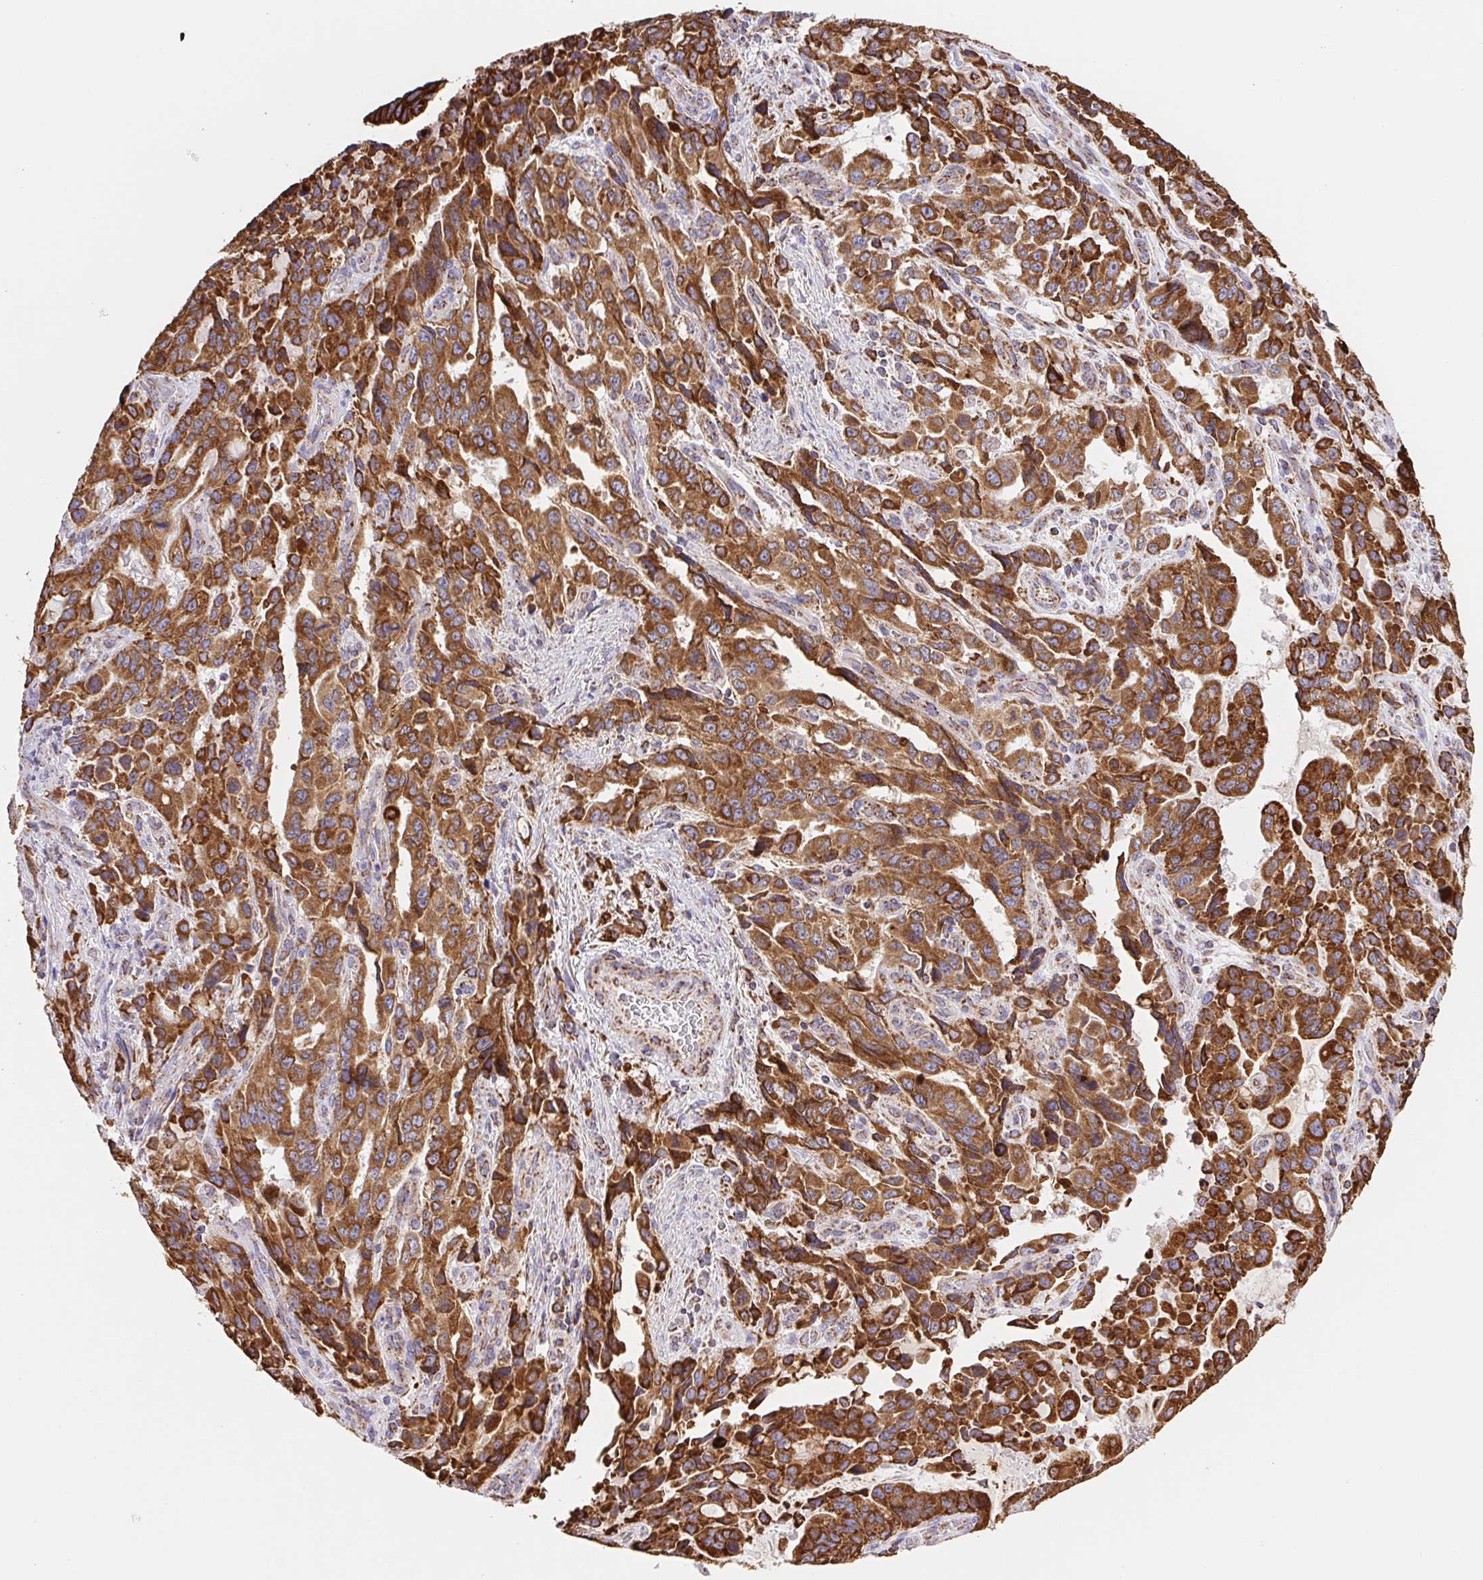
{"staining": {"intensity": "strong", "quantity": ">75%", "location": "cytoplasmic/membranous"}, "tissue": "stomach cancer", "cell_type": "Tumor cells", "image_type": "cancer", "snomed": [{"axis": "morphology", "description": "Adenocarcinoma, NOS"}, {"axis": "topography", "description": "Stomach, upper"}], "caption": "Protein staining by IHC reveals strong cytoplasmic/membranous expression in about >75% of tumor cells in stomach cancer. (DAB (3,3'-diaminobenzidine) = brown stain, brightfield microscopy at high magnification).", "gene": "NIPSNAP2", "patient": {"sex": "male", "age": 85}}